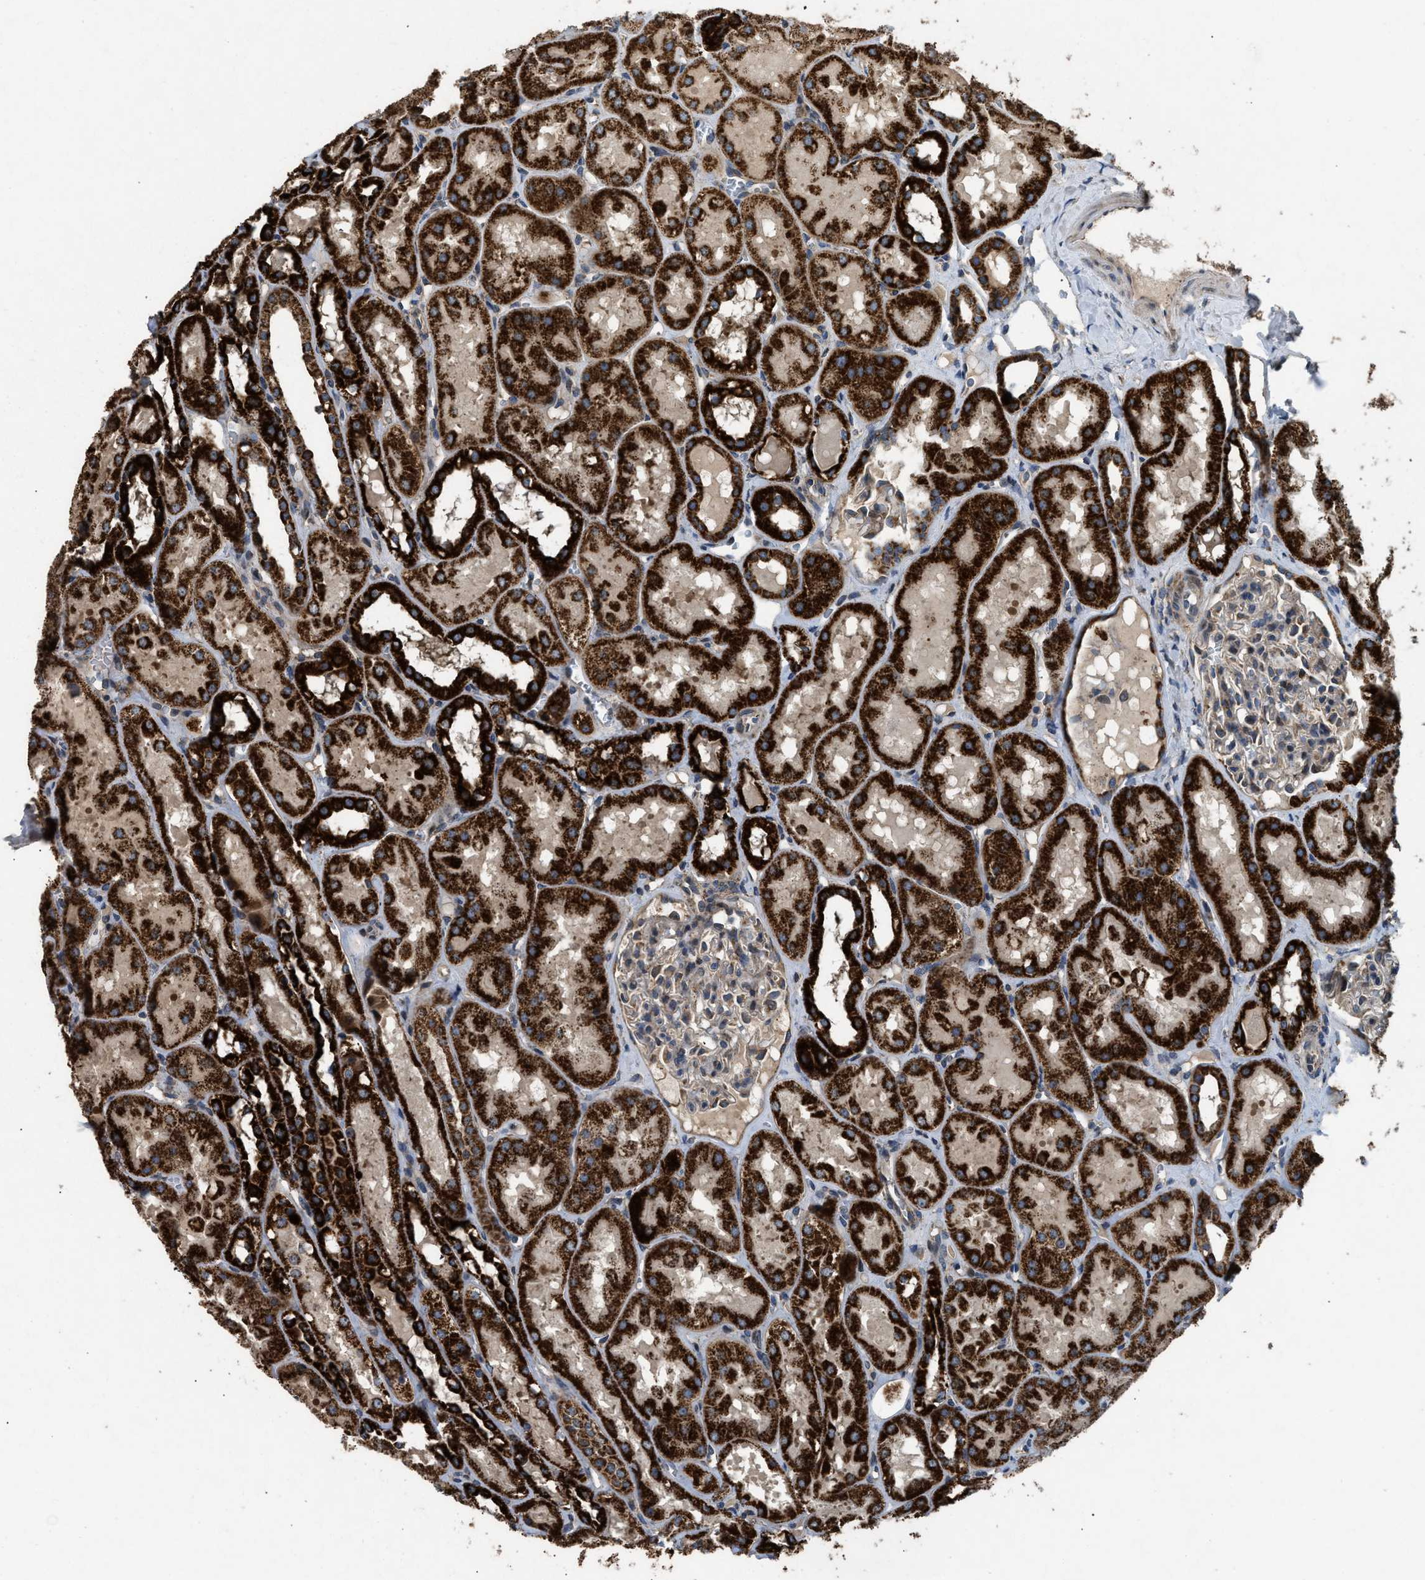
{"staining": {"intensity": "weak", "quantity": "<25%", "location": "cytoplasmic/membranous"}, "tissue": "kidney", "cell_type": "Cells in glomeruli", "image_type": "normal", "snomed": [{"axis": "morphology", "description": "Normal tissue, NOS"}, {"axis": "topography", "description": "Kidney"}, {"axis": "topography", "description": "Urinary bladder"}], "caption": "Image shows no protein positivity in cells in glomeruli of unremarkable kidney. (DAB immunohistochemistry visualized using brightfield microscopy, high magnification).", "gene": "TMEM150A", "patient": {"sex": "male", "age": 16}}